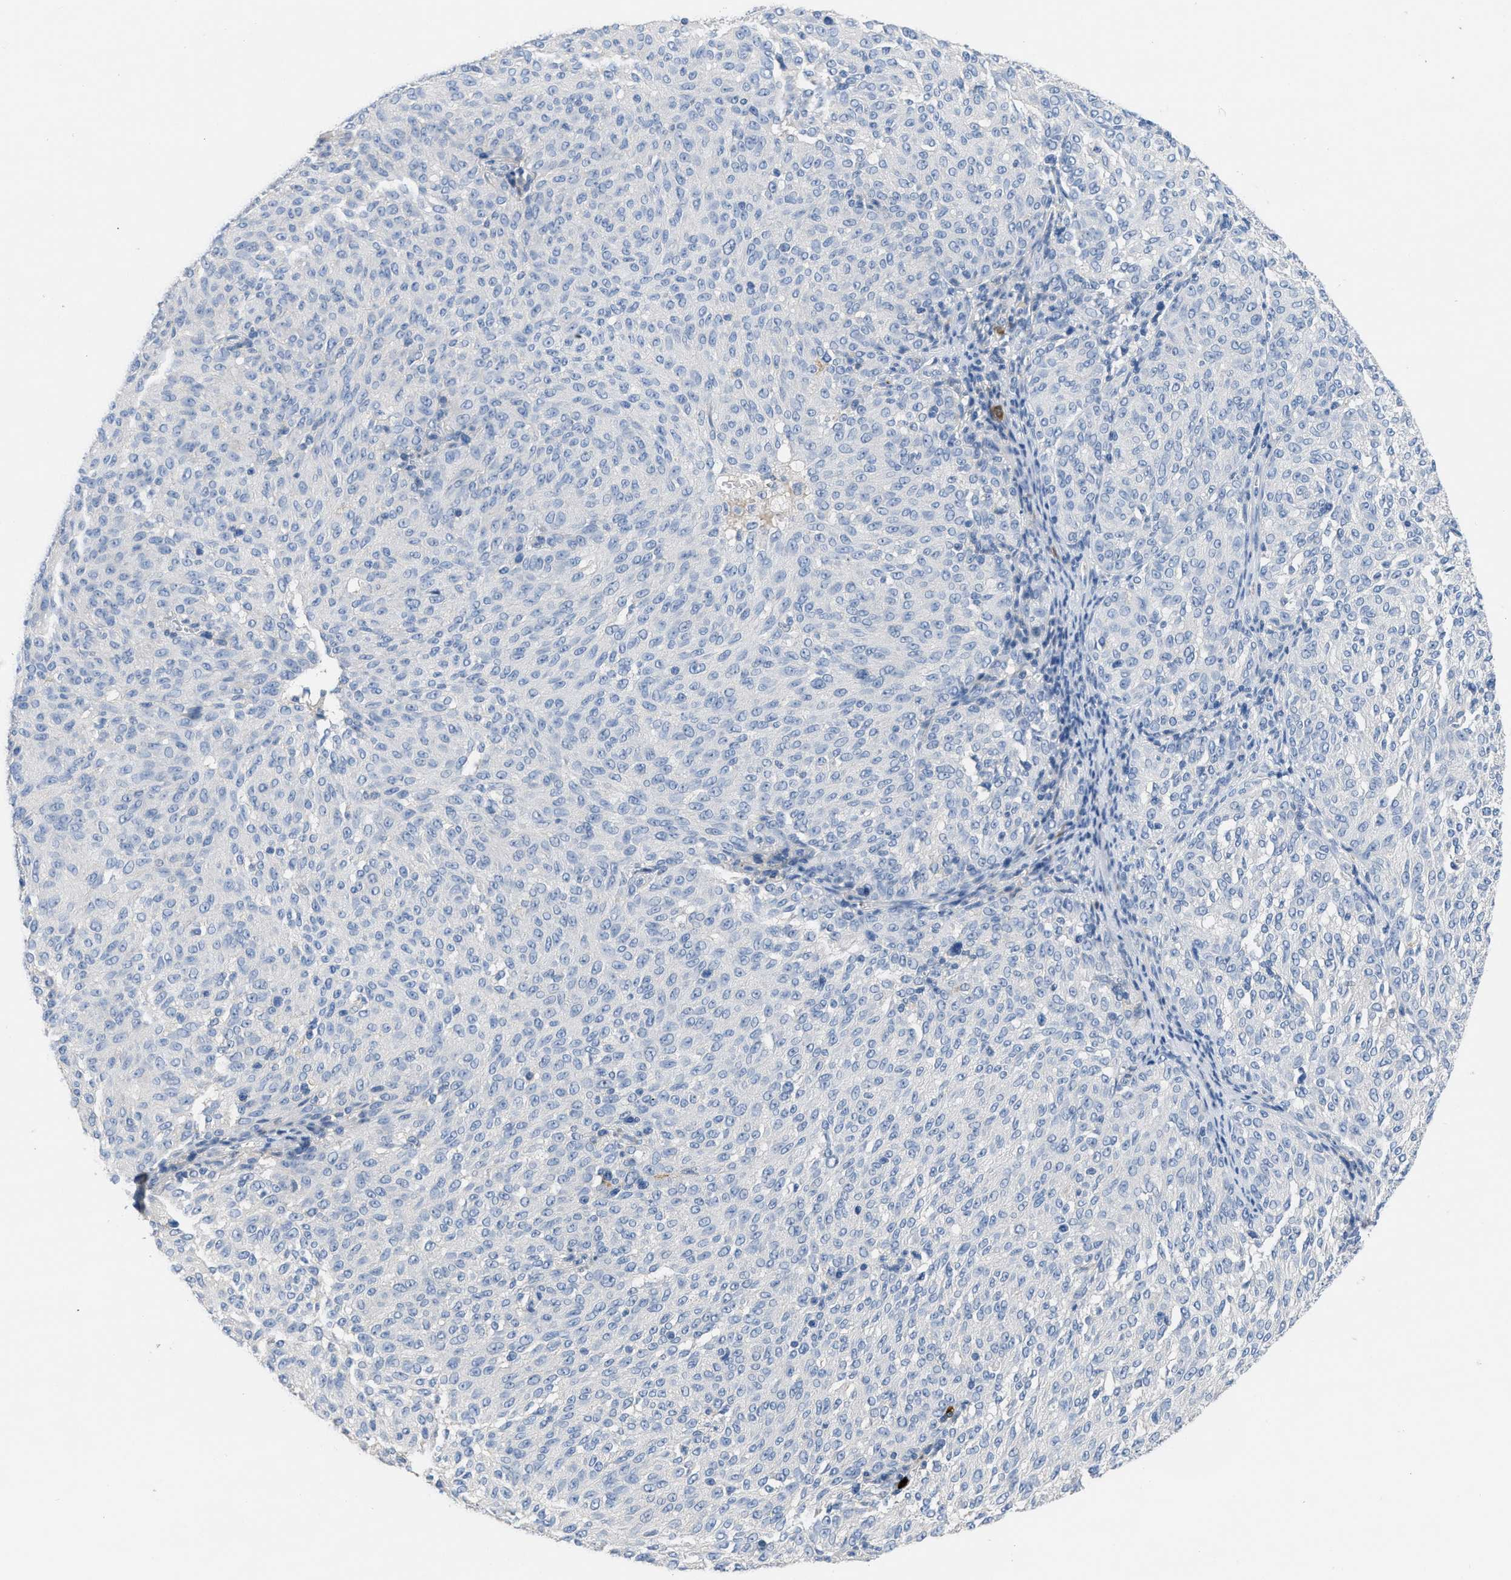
{"staining": {"intensity": "negative", "quantity": "none", "location": "none"}, "tissue": "melanoma", "cell_type": "Tumor cells", "image_type": "cancer", "snomed": [{"axis": "morphology", "description": "Malignant melanoma, NOS"}, {"axis": "topography", "description": "Skin"}], "caption": "IHC of melanoma reveals no expression in tumor cells.", "gene": "FGF18", "patient": {"sex": "female", "age": 72}}